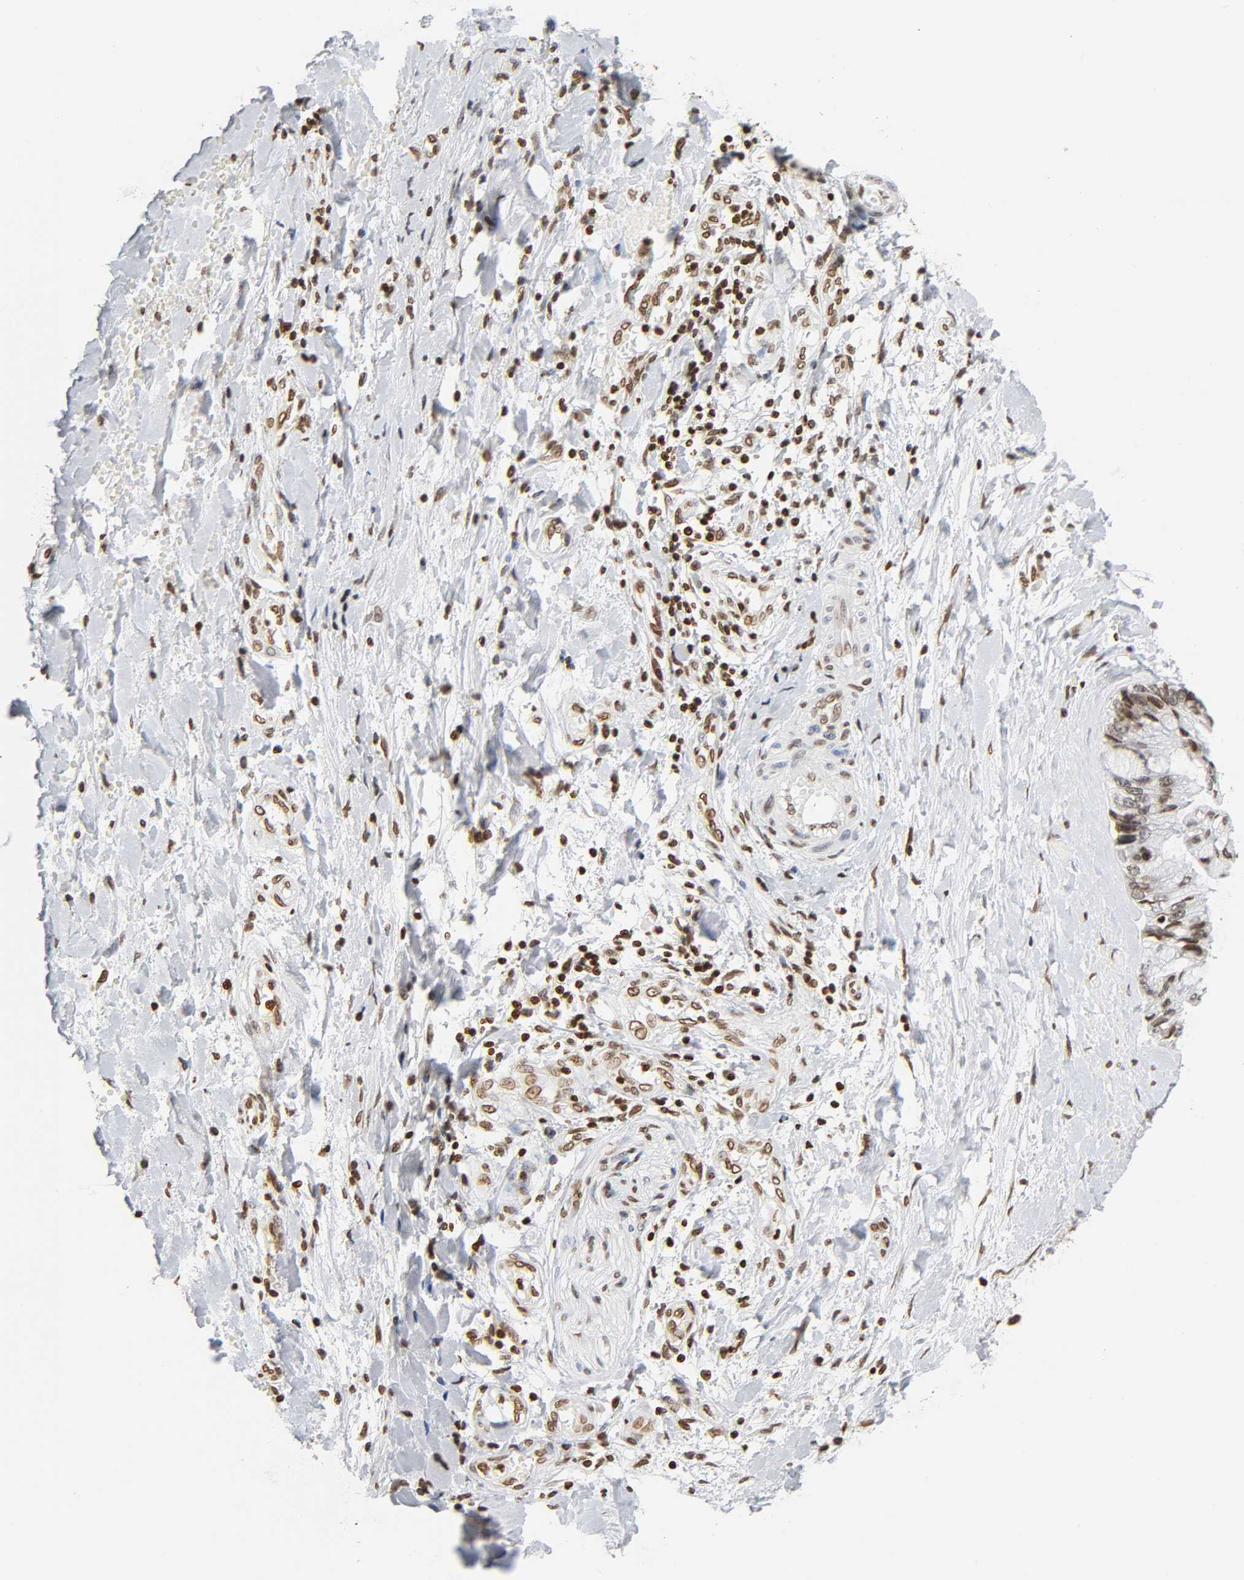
{"staining": {"intensity": "strong", "quantity": ">75%", "location": "nuclear"}, "tissue": "ovarian cancer", "cell_type": "Tumor cells", "image_type": "cancer", "snomed": [{"axis": "morphology", "description": "Cystadenocarcinoma, mucinous, NOS"}, {"axis": "topography", "description": "Ovary"}], "caption": "Immunohistochemical staining of human mucinous cystadenocarcinoma (ovarian) exhibits high levels of strong nuclear protein expression in approximately >75% of tumor cells.", "gene": "HOXA6", "patient": {"sex": "female", "age": 39}}